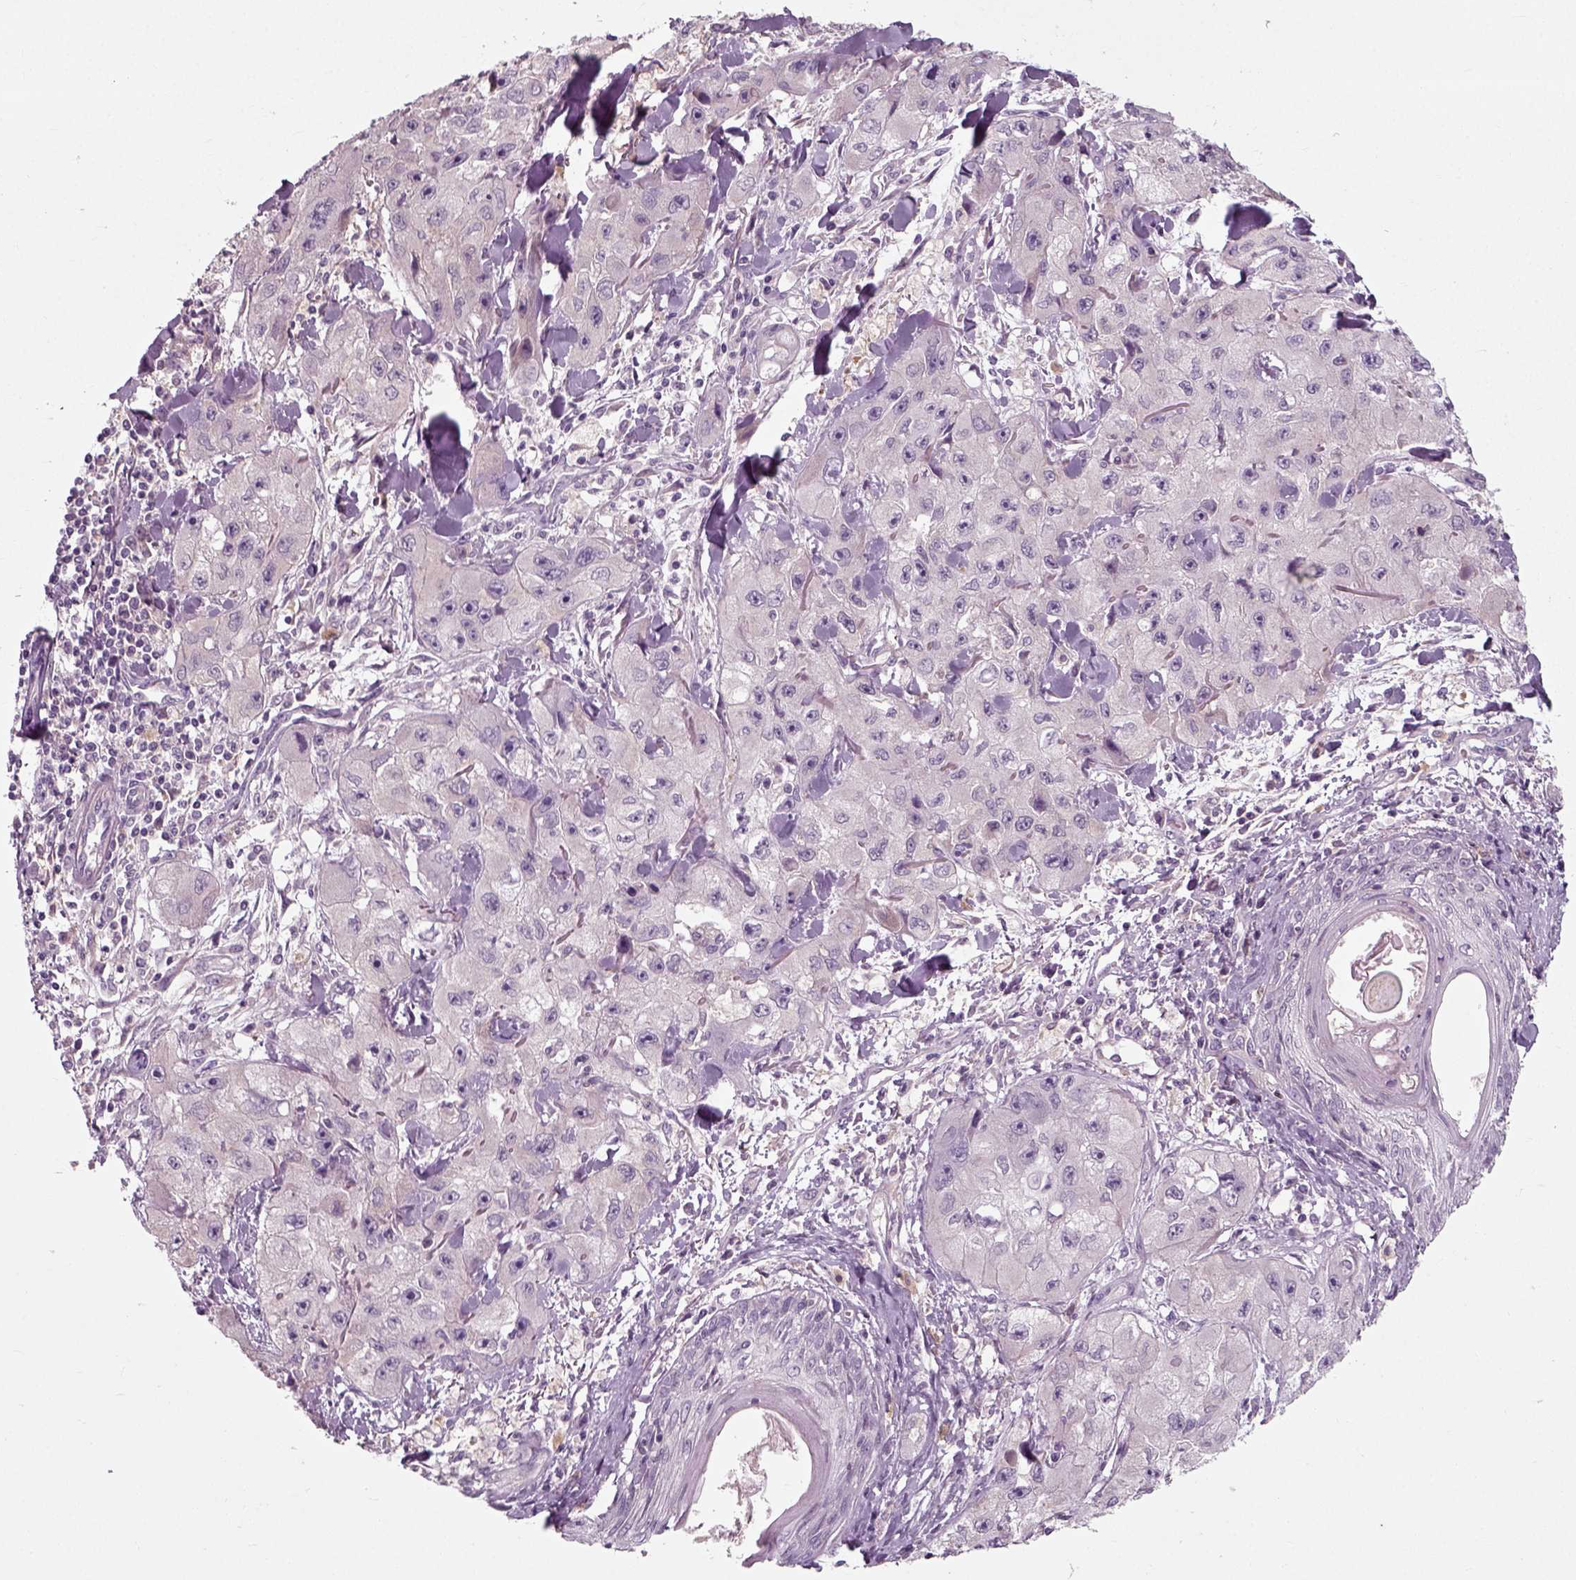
{"staining": {"intensity": "negative", "quantity": "none", "location": "none"}, "tissue": "skin cancer", "cell_type": "Tumor cells", "image_type": "cancer", "snomed": [{"axis": "morphology", "description": "Squamous cell carcinoma, NOS"}, {"axis": "topography", "description": "Skin"}, {"axis": "topography", "description": "Subcutis"}], "caption": "Tumor cells are negative for brown protein staining in skin cancer.", "gene": "RND2", "patient": {"sex": "male", "age": 73}}